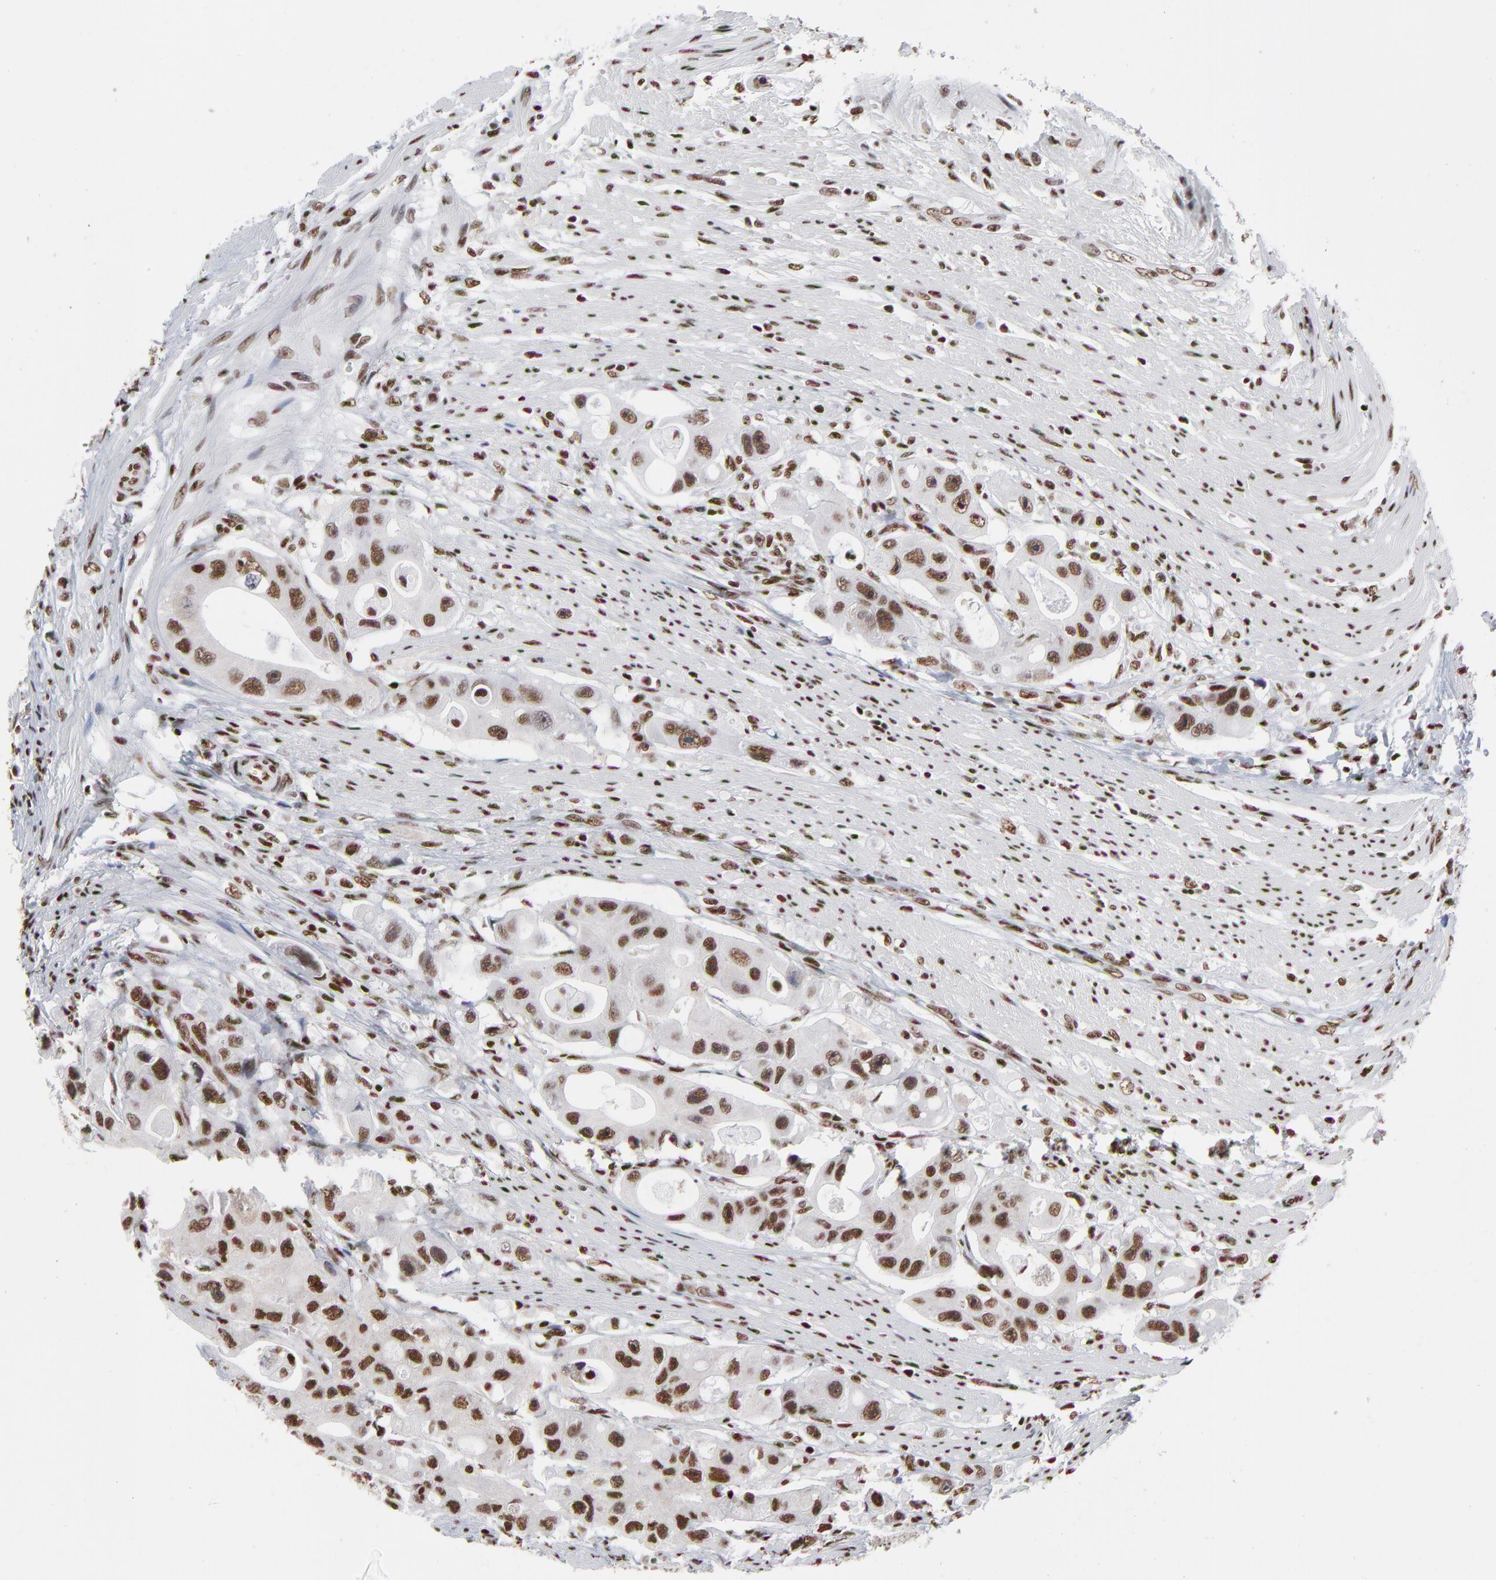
{"staining": {"intensity": "strong", "quantity": ">75%", "location": "nuclear"}, "tissue": "colorectal cancer", "cell_type": "Tumor cells", "image_type": "cancer", "snomed": [{"axis": "morphology", "description": "Adenocarcinoma, NOS"}, {"axis": "topography", "description": "Colon"}], "caption": "Colorectal cancer (adenocarcinoma) stained with DAB (3,3'-diaminobenzidine) immunohistochemistry displays high levels of strong nuclear positivity in about >75% of tumor cells. (DAB (3,3'-diaminobenzidine) IHC with brightfield microscopy, high magnification).", "gene": "CREB1", "patient": {"sex": "female", "age": 46}}